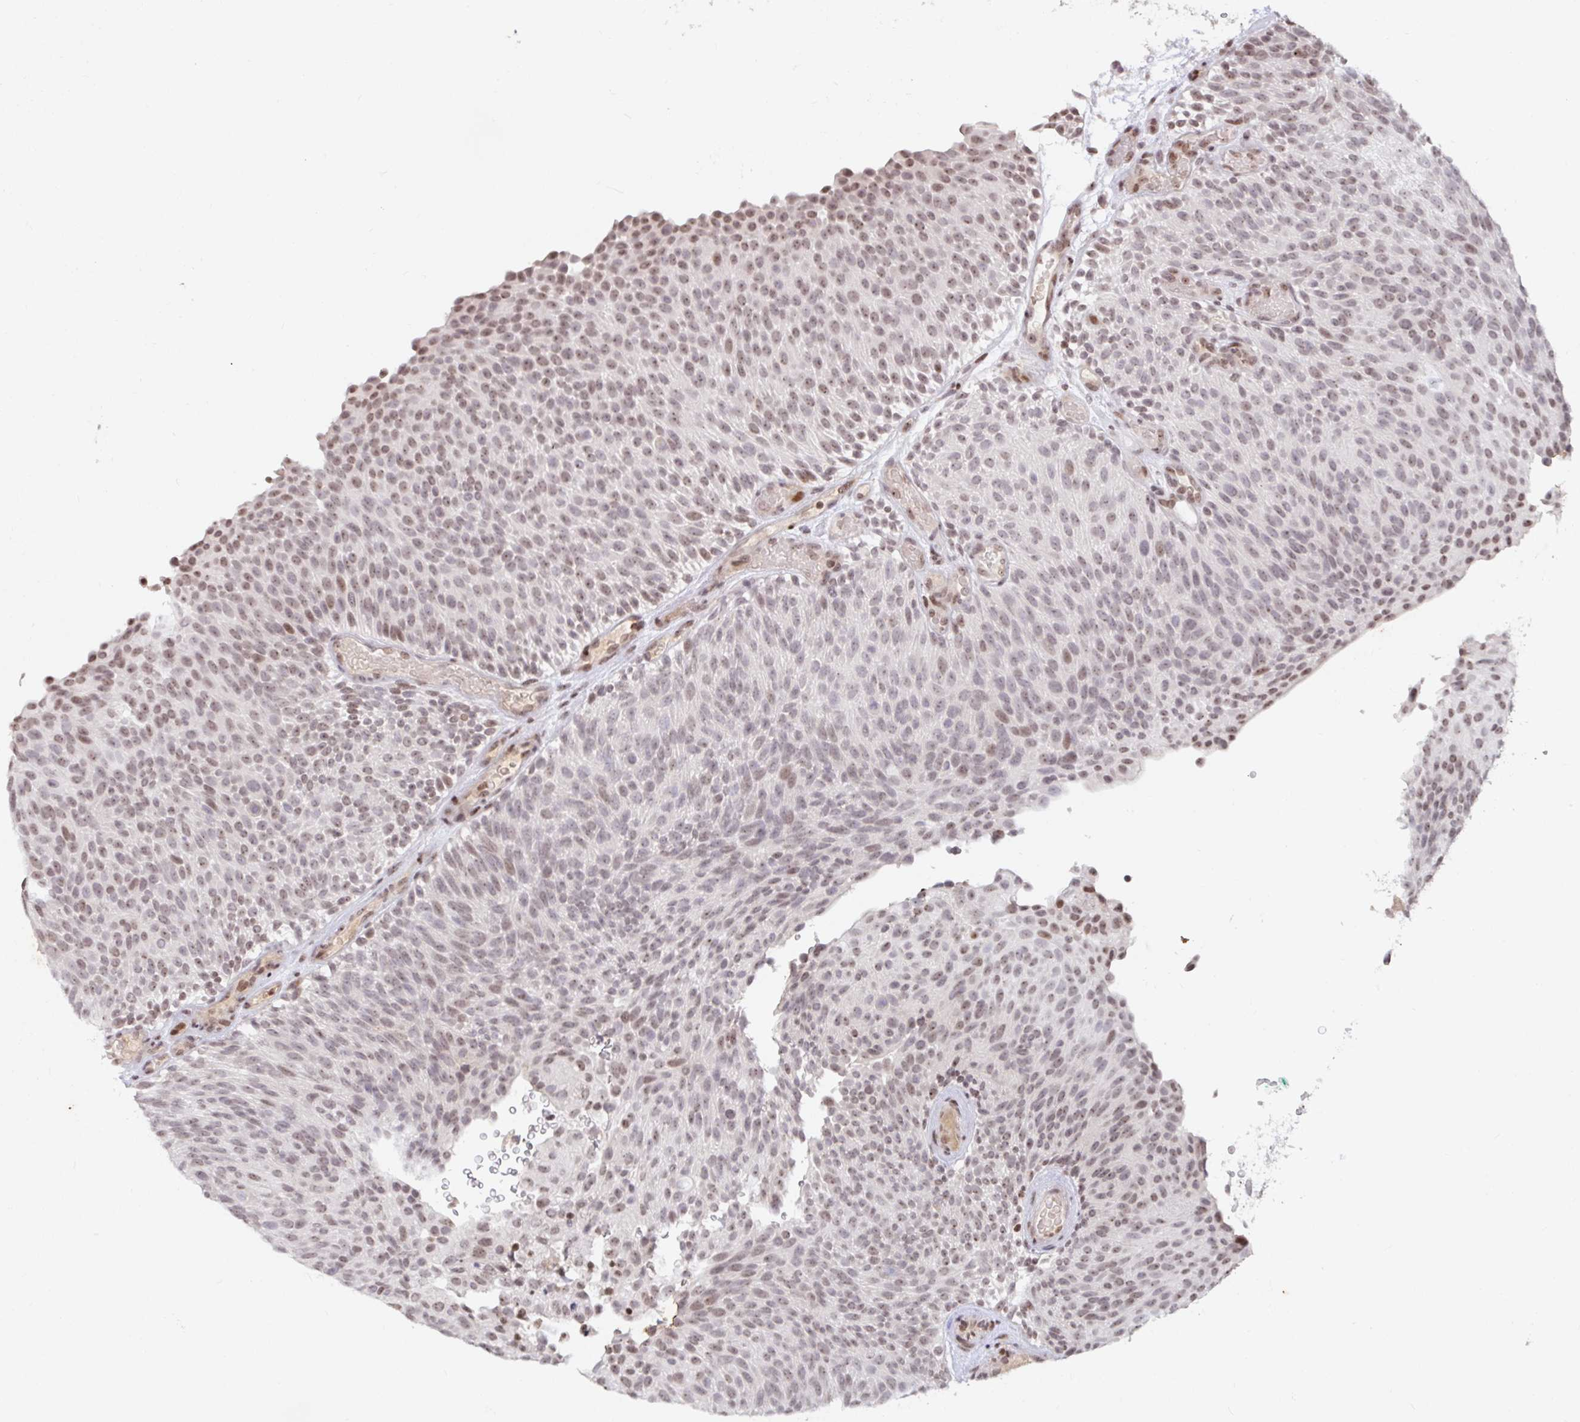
{"staining": {"intensity": "weak", "quantity": ">75%", "location": "nuclear"}, "tissue": "urothelial cancer", "cell_type": "Tumor cells", "image_type": "cancer", "snomed": [{"axis": "morphology", "description": "Urothelial carcinoma, Low grade"}, {"axis": "topography", "description": "Urinary bladder"}], "caption": "Weak nuclear expression for a protein is appreciated in approximately >75% of tumor cells of urothelial carcinoma (low-grade) using IHC.", "gene": "C19orf53", "patient": {"sex": "male", "age": 78}}